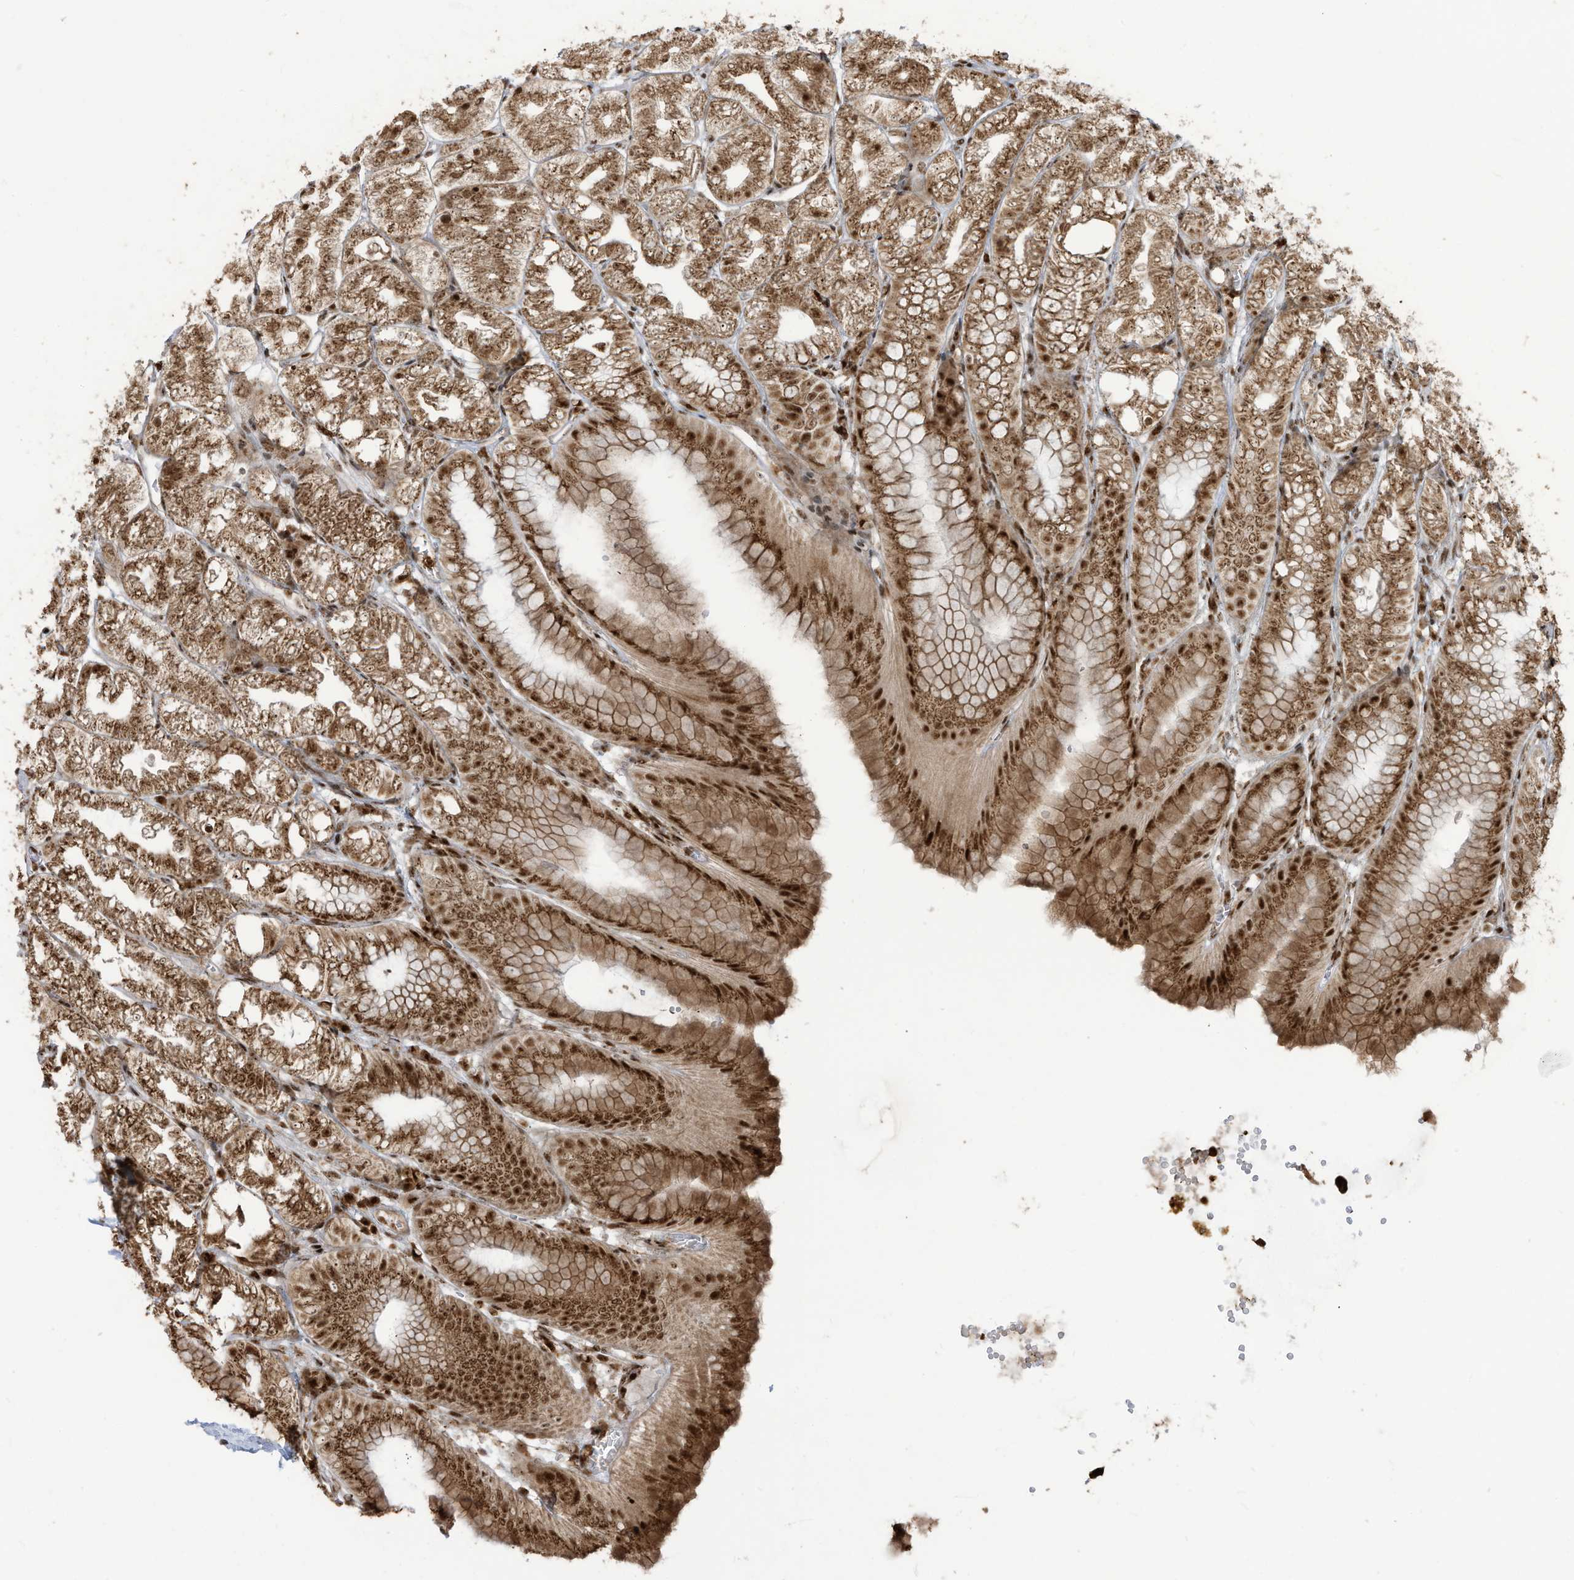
{"staining": {"intensity": "strong", "quantity": ">75%", "location": "cytoplasmic/membranous,nuclear"}, "tissue": "stomach", "cell_type": "Glandular cells", "image_type": "normal", "snomed": [{"axis": "morphology", "description": "Normal tissue, NOS"}, {"axis": "topography", "description": "Stomach, lower"}], "caption": "Protein analysis of unremarkable stomach reveals strong cytoplasmic/membranous,nuclear expression in approximately >75% of glandular cells.", "gene": "LBH", "patient": {"sex": "male", "age": 71}}